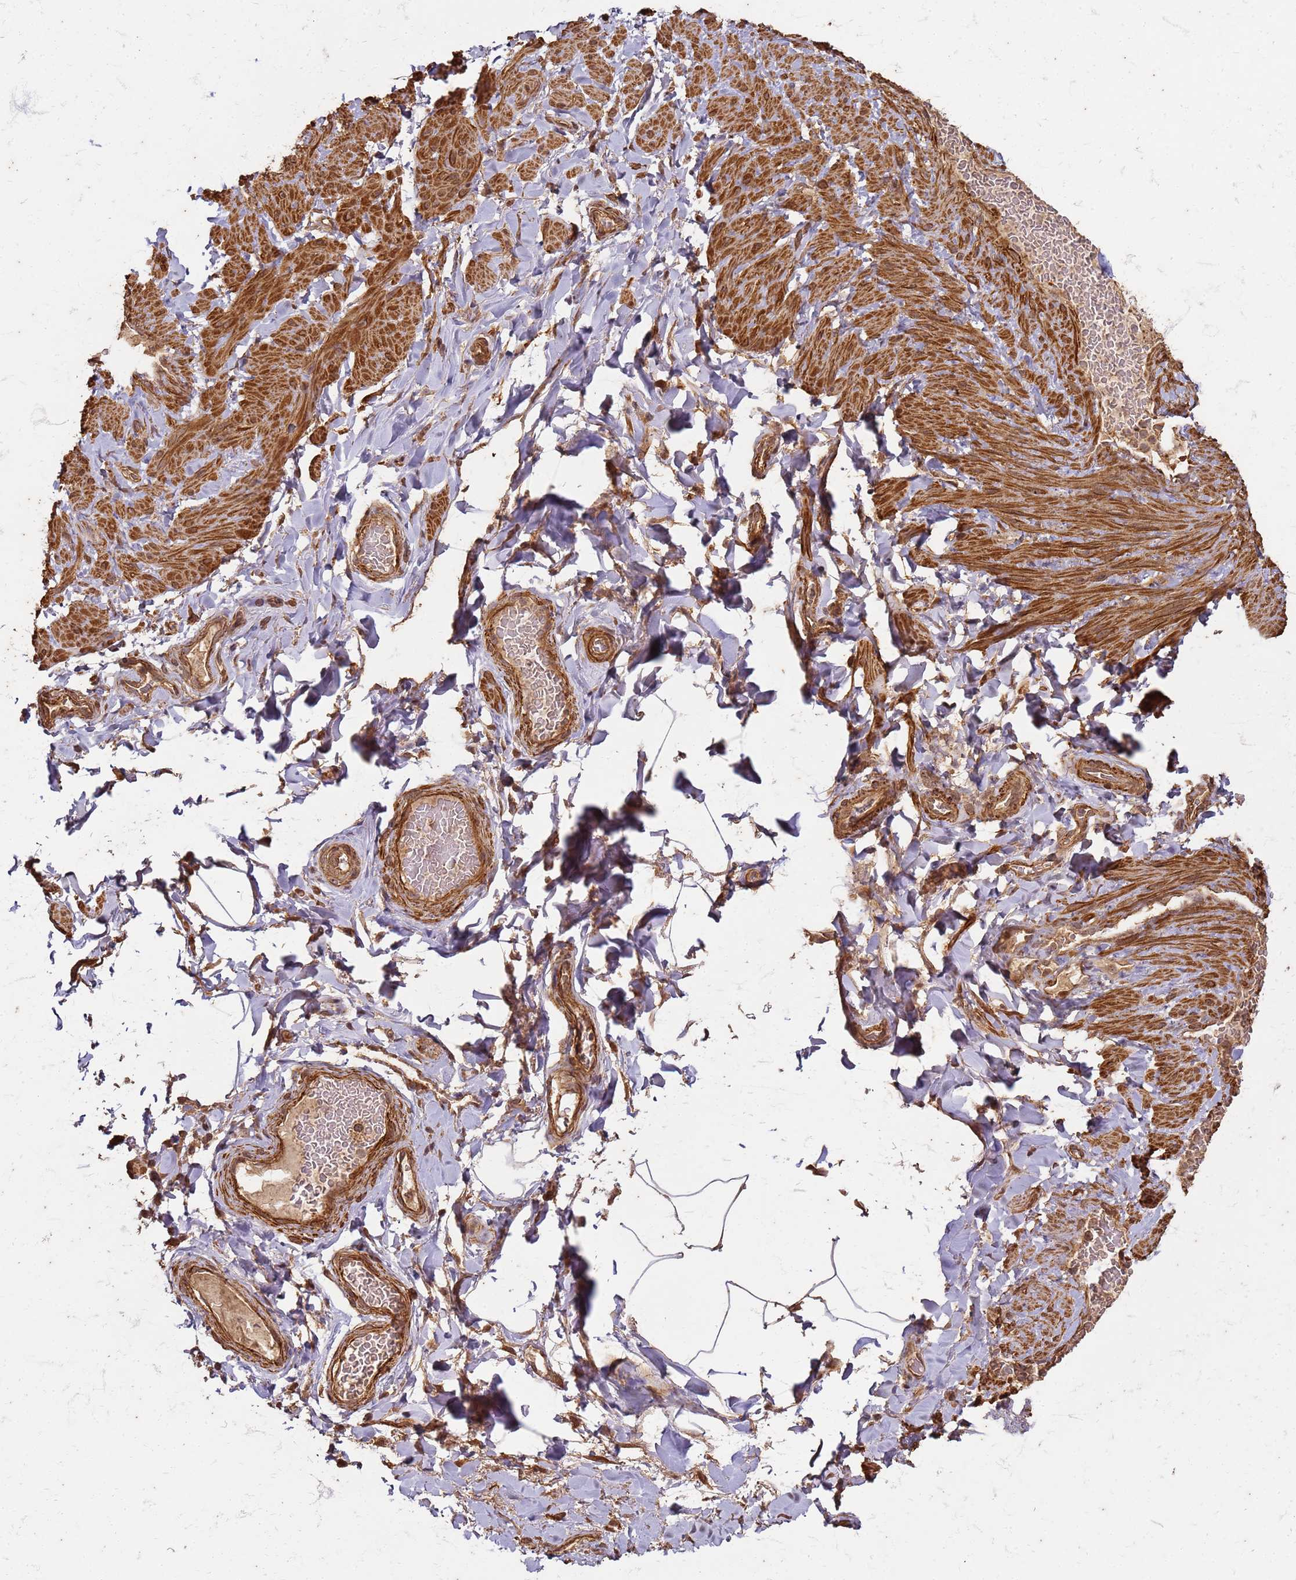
{"staining": {"intensity": "moderate", "quantity": ">75%", "location": "cytoplasmic/membranous,nuclear"}, "tissue": "adipose tissue", "cell_type": "Adipocytes", "image_type": "normal", "snomed": [{"axis": "morphology", "description": "Normal tissue, NOS"}, {"axis": "topography", "description": "Soft tissue"}, {"axis": "topography", "description": "Vascular tissue"}], "caption": "The photomicrograph displays immunohistochemical staining of unremarkable adipose tissue. There is moderate cytoplasmic/membranous,nuclear expression is seen in approximately >75% of adipocytes.", "gene": "KIF26A", "patient": {"sex": "male", "age": 54}}